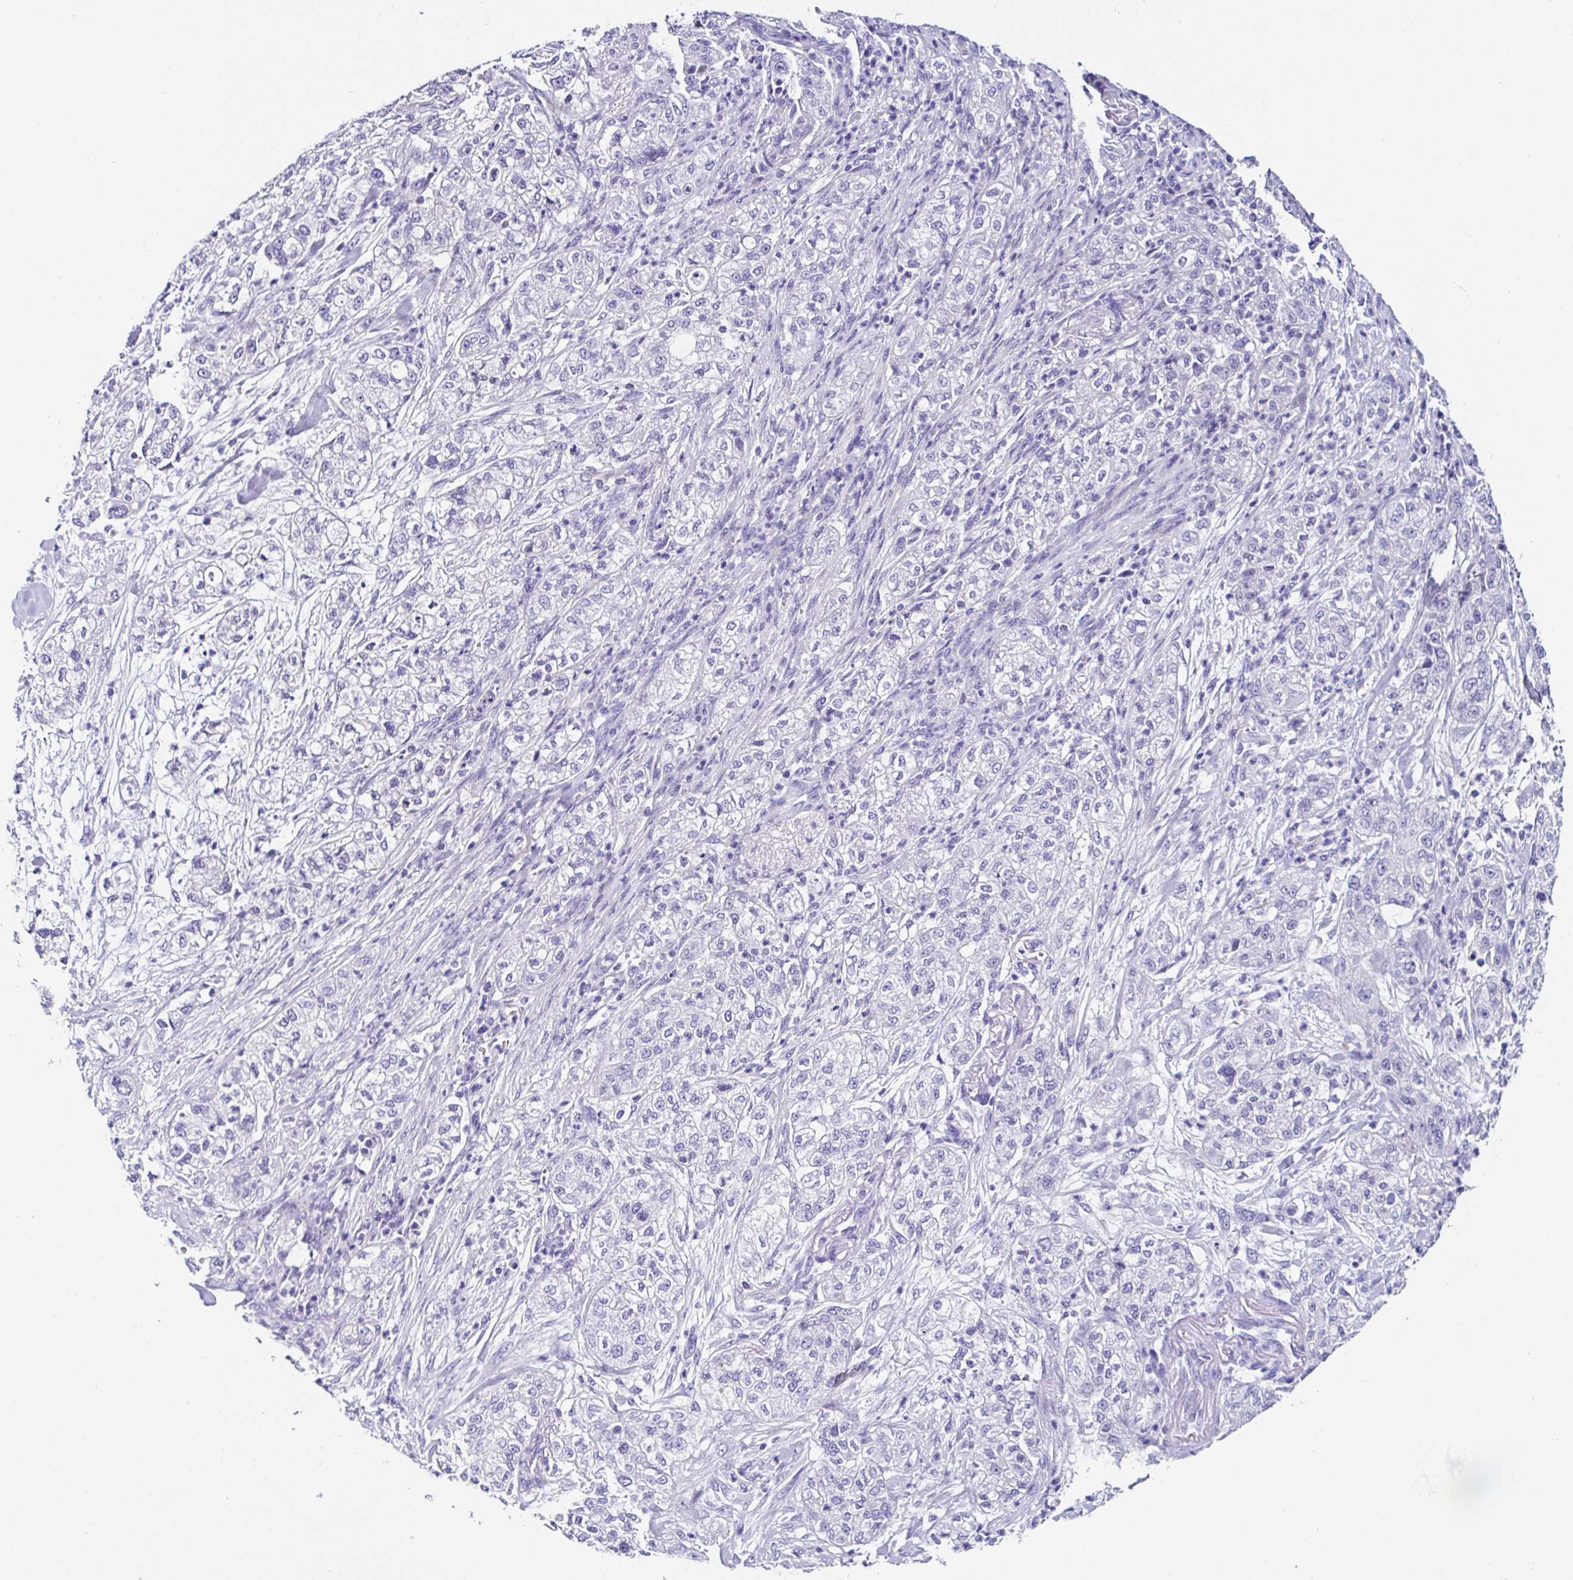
{"staining": {"intensity": "negative", "quantity": "none", "location": "none"}, "tissue": "pancreatic cancer", "cell_type": "Tumor cells", "image_type": "cancer", "snomed": [{"axis": "morphology", "description": "Adenocarcinoma, NOS"}, {"axis": "topography", "description": "Pancreas"}], "caption": "Immunohistochemistry of pancreatic adenocarcinoma shows no expression in tumor cells. The staining is performed using DAB (3,3'-diaminobenzidine) brown chromogen with nuclei counter-stained in using hematoxylin.", "gene": "UGT3A1", "patient": {"sex": "female", "age": 78}}